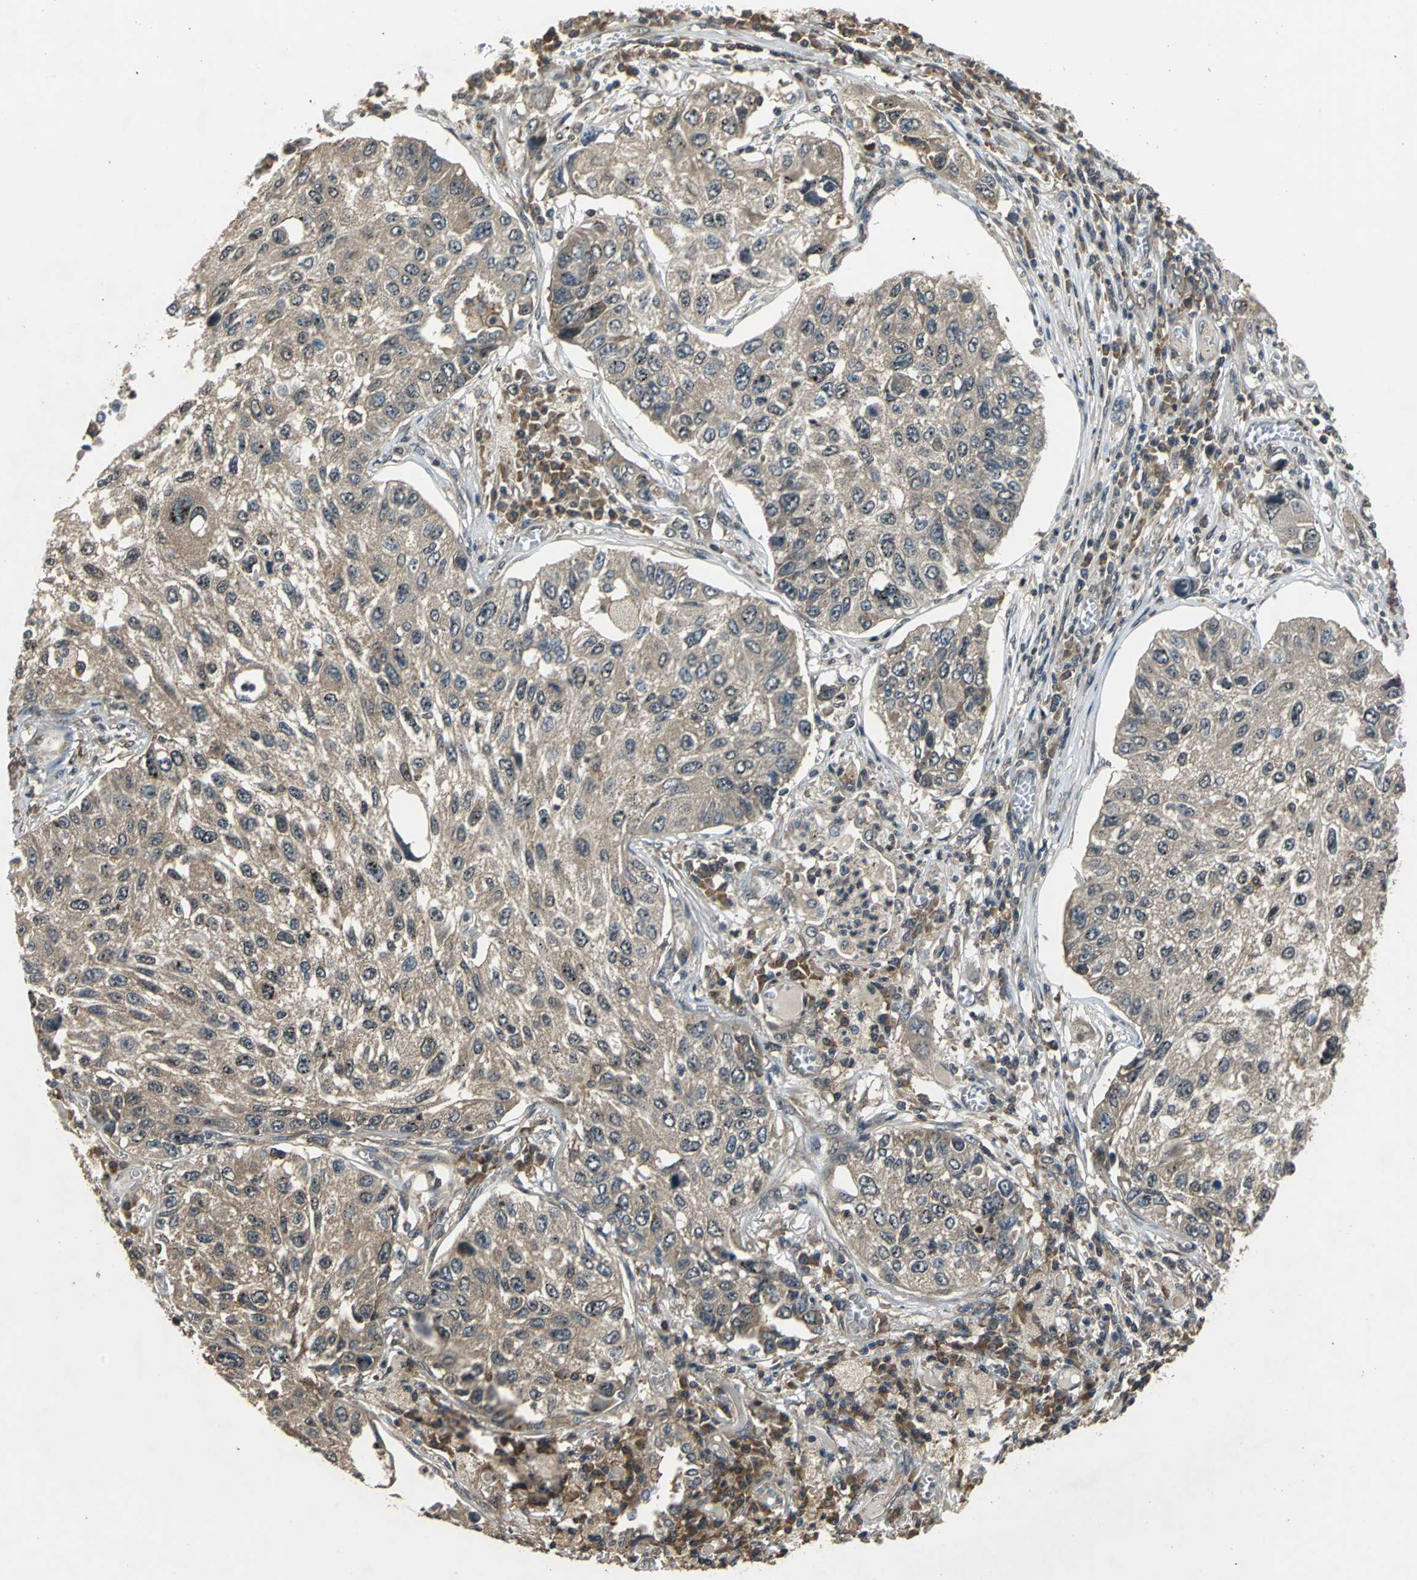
{"staining": {"intensity": "moderate", "quantity": ">75%", "location": "cytoplasmic/membranous"}, "tissue": "lung cancer", "cell_type": "Tumor cells", "image_type": "cancer", "snomed": [{"axis": "morphology", "description": "Squamous cell carcinoma, NOS"}, {"axis": "topography", "description": "Lung"}], "caption": "This is an image of immunohistochemistry (IHC) staining of lung cancer (squamous cell carcinoma), which shows moderate staining in the cytoplasmic/membranous of tumor cells.", "gene": "EIF2B2", "patient": {"sex": "male", "age": 71}}